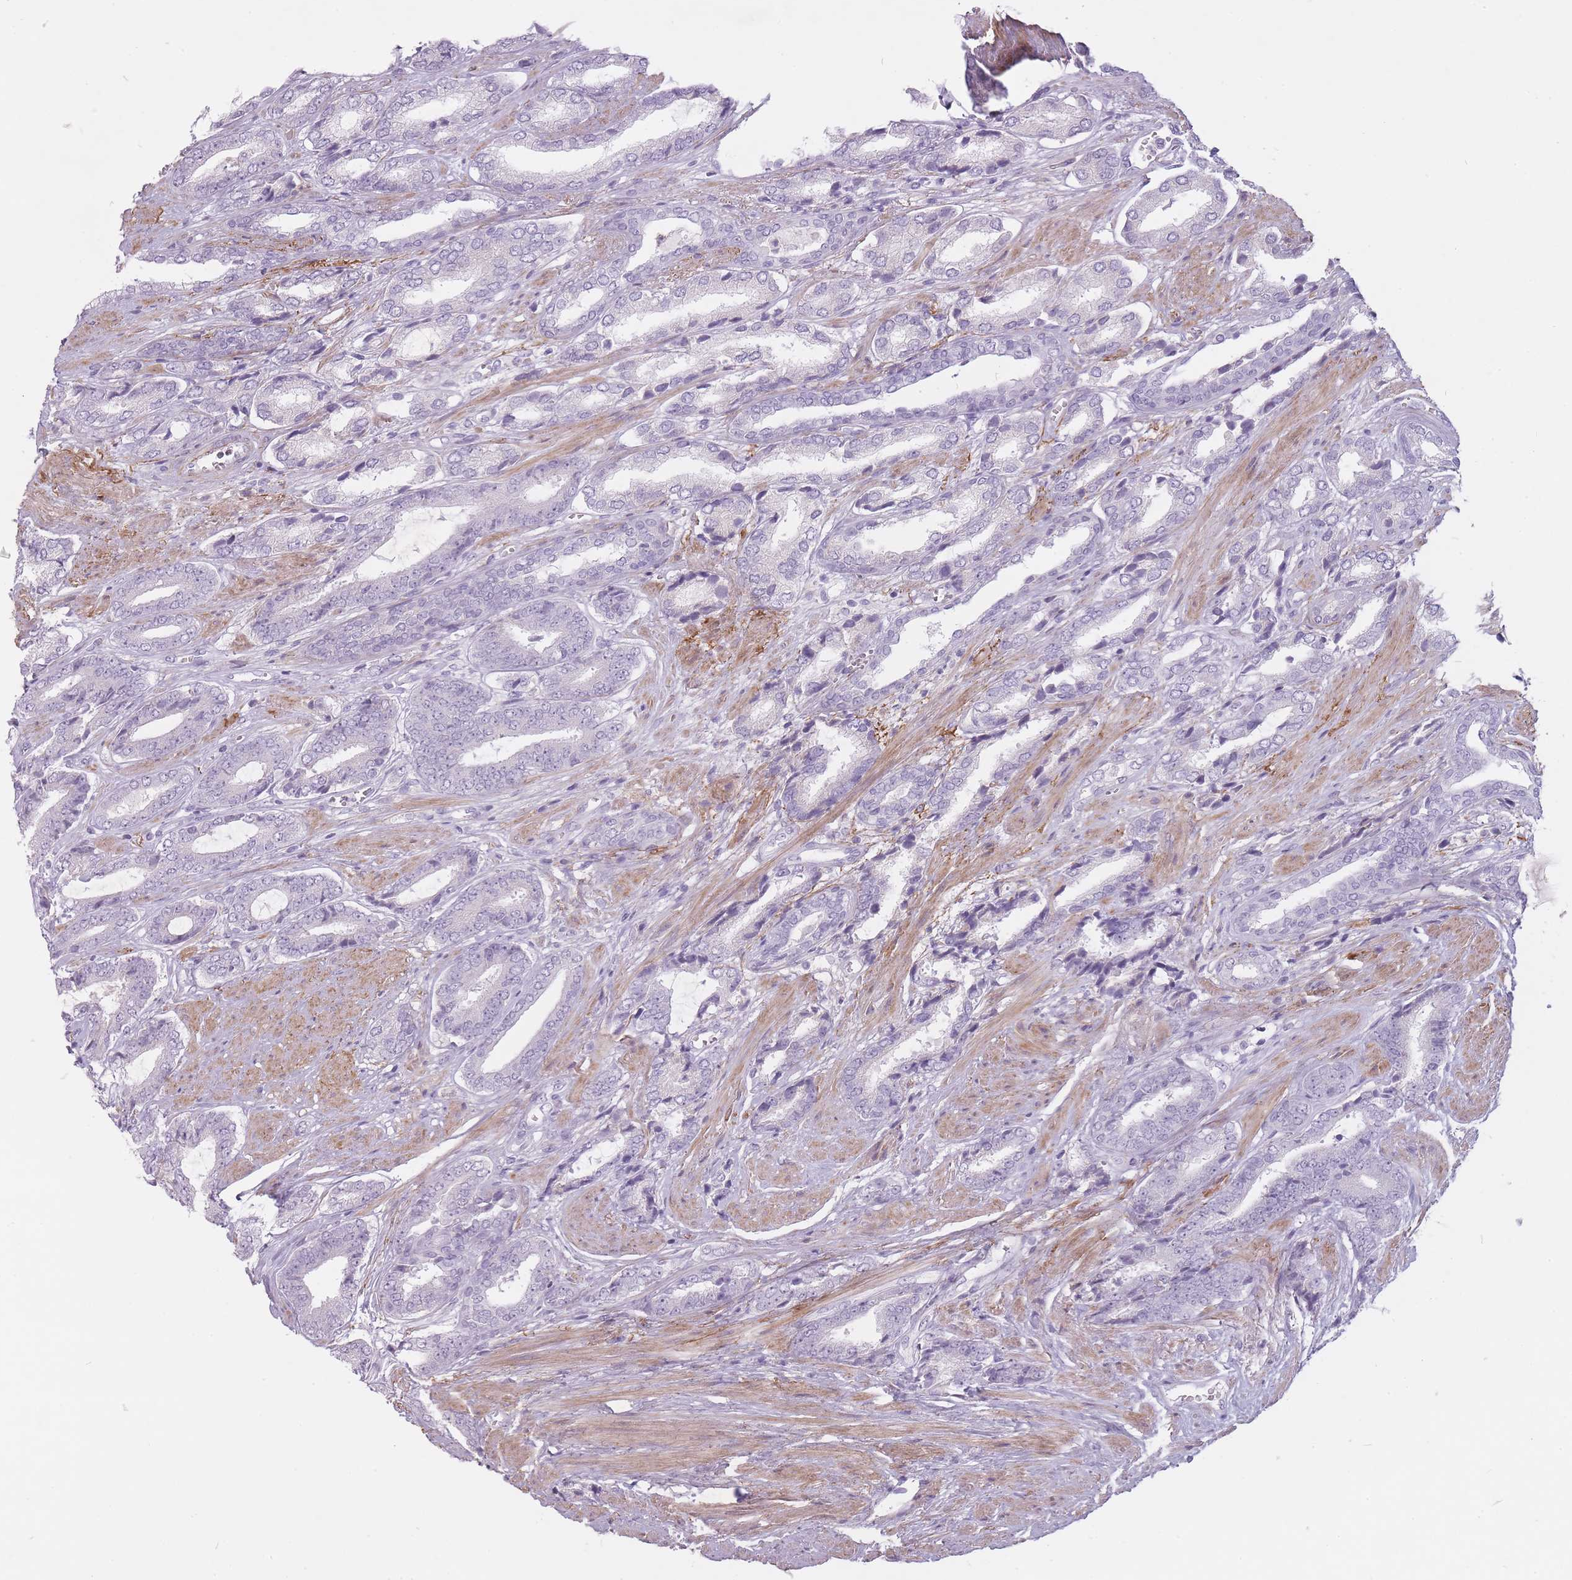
{"staining": {"intensity": "negative", "quantity": "none", "location": "none"}, "tissue": "prostate cancer", "cell_type": "Tumor cells", "image_type": "cancer", "snomed": [{"axis": "morphology", "description": "Adenocarcinoma, NOS"}, {"axis": "topography", "description": "Prostate and seminal vesicle, NOS"}], "caption": "Prostate cancer was stained to show a protein in brown. There is no significant positivity in tumor cells.", "gene": "RFX4", "patient": {"sex": "male", "age": 76}}